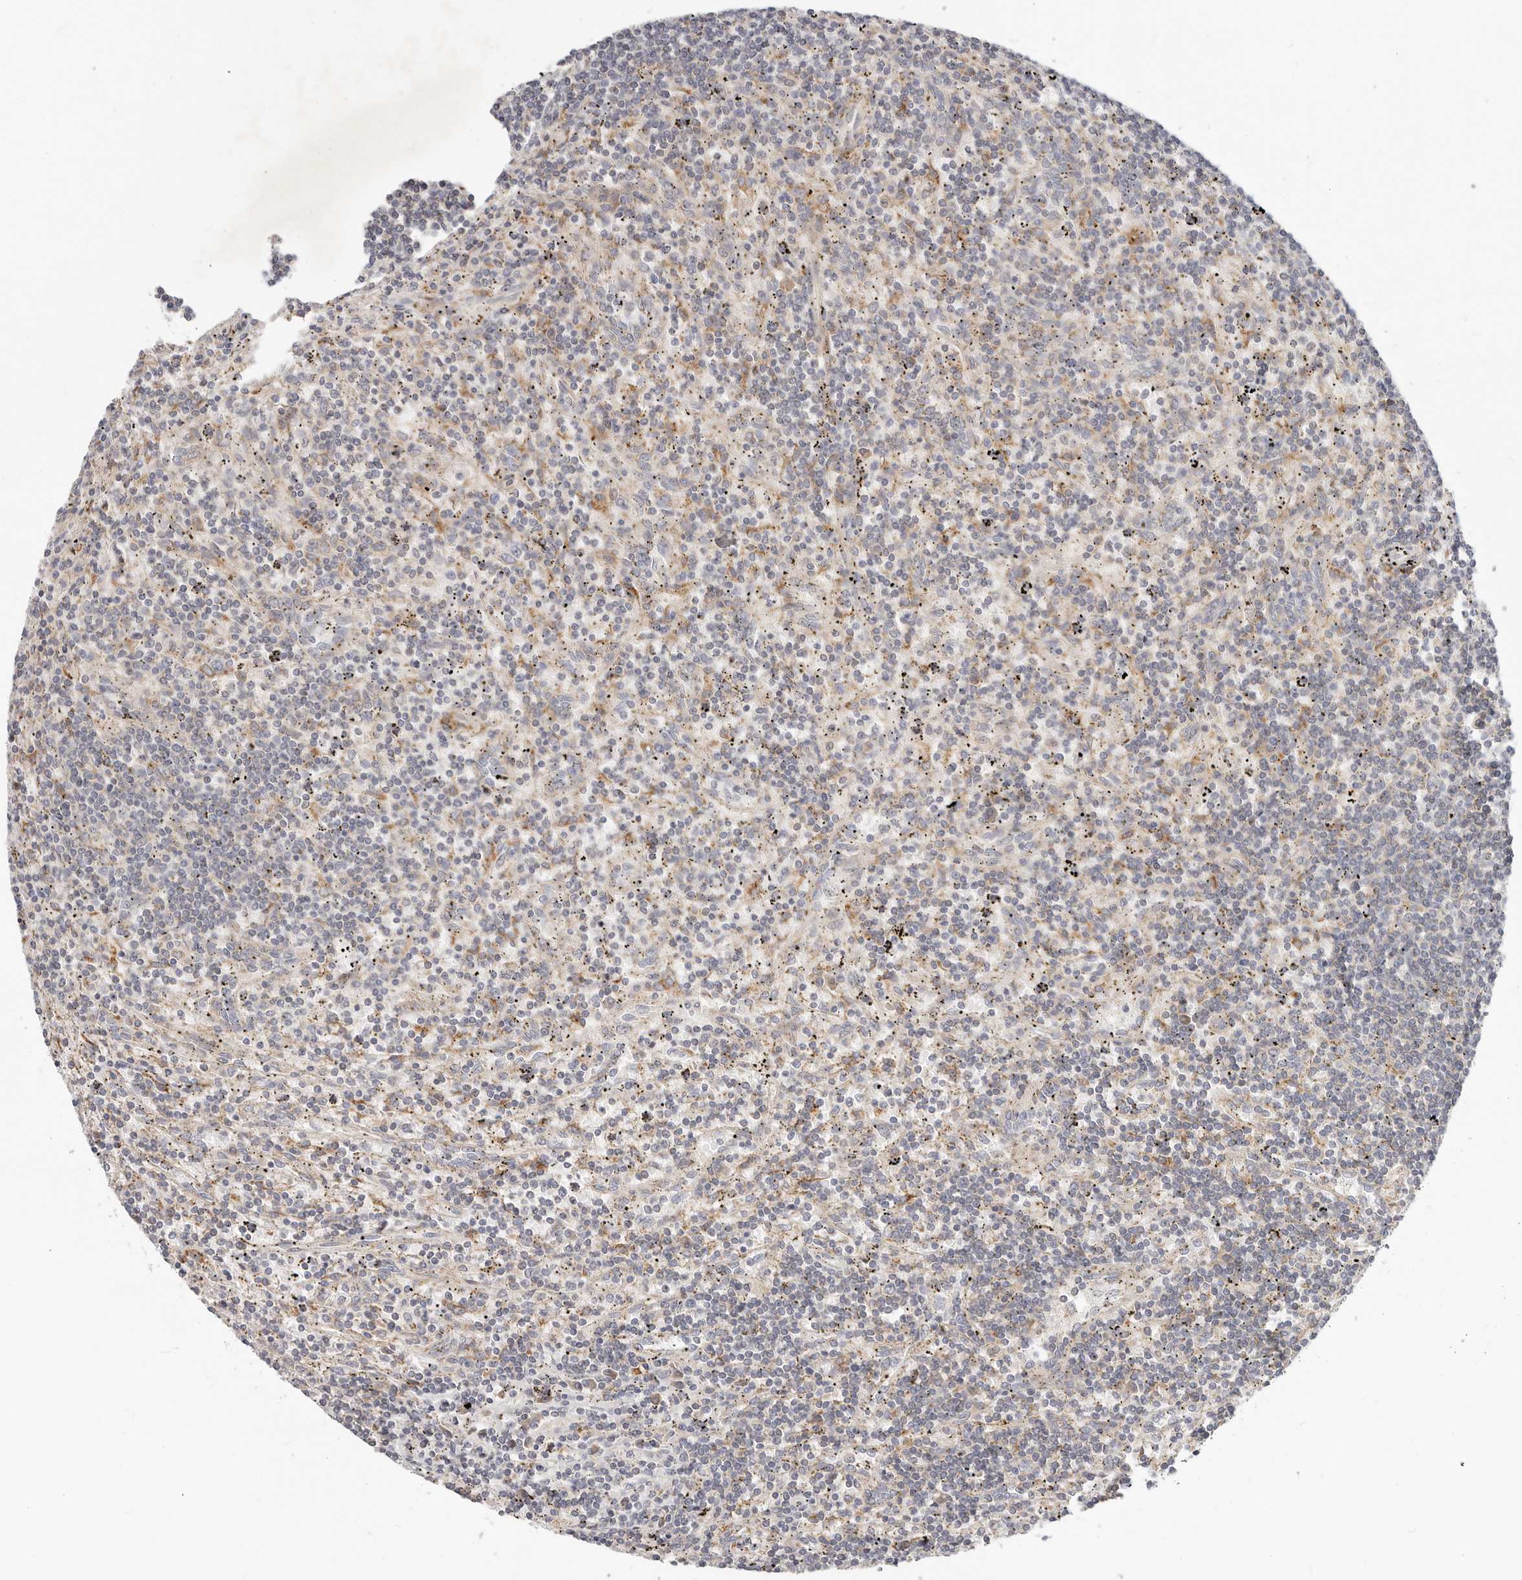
{"staining": {"intensity": "negative", "quantity": "none", "location": "none"}, "tissue": "lymphoma", "cell_type": "Tumor cells", "image_type": "cancer", "snomed": [{"axis": "morphology", "description": "Malignant lymphoma, non-Hodgkin's type, Low grade"}, {"axis": "topography", "description": "Spleen"}], "caption": "Immunohistochemistry photomicrograph of human lymphoma stained for a protein (brown), which demonstrates no positivity in tumor cells. (Stains: DAB immunohistochemistry (IHC) with hematoxylin counter stain, Microscopy: brightfield microscopy at high magnification).", "gene": "TFB2M", "patient": {"sex": "male", "age": 76}}